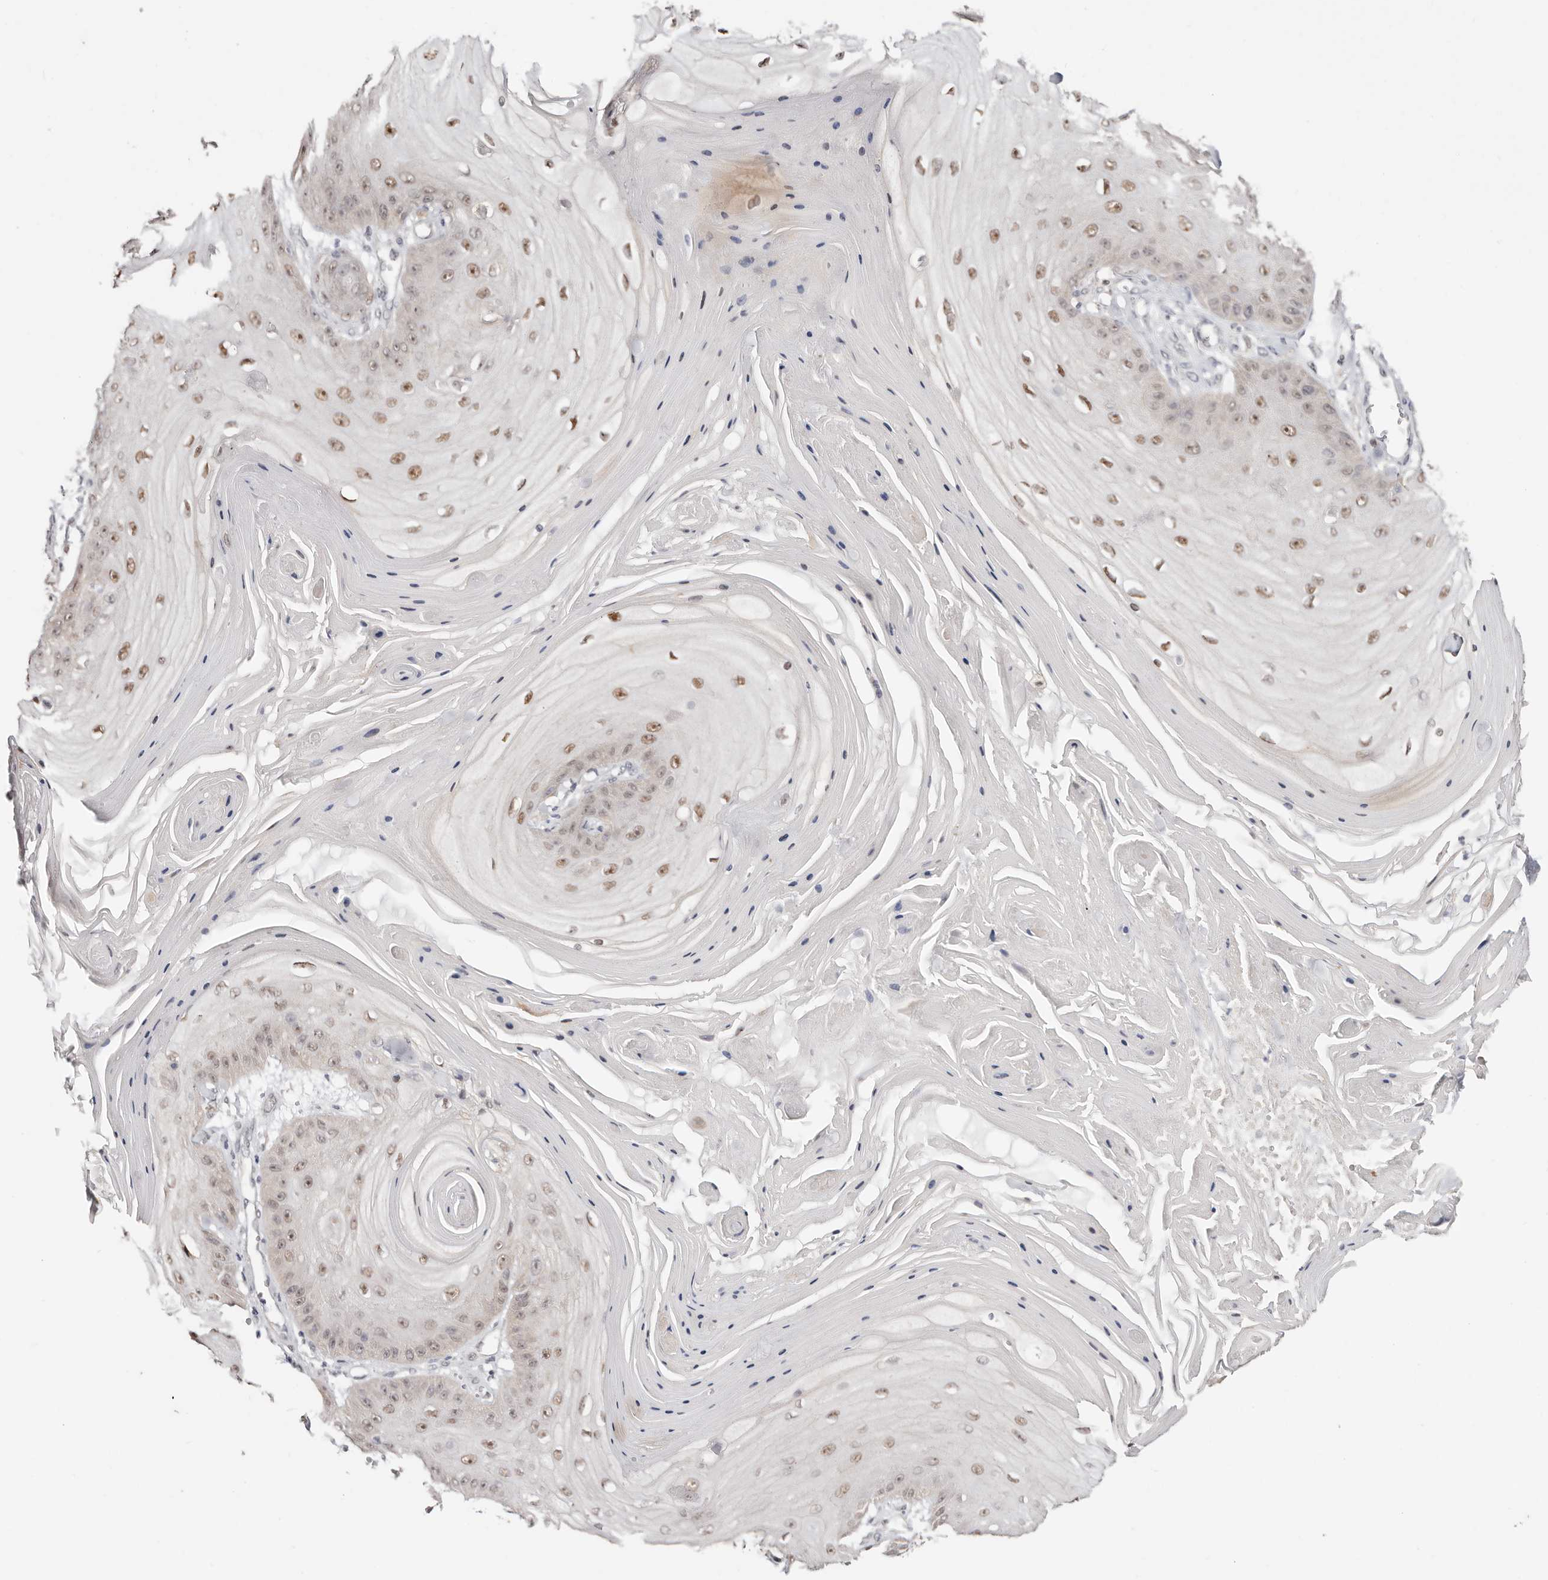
{"staining": {"intensity": "moderate", "quantity": "<25%", "location": "nuclear"}, "tissue": "skin cancer", "cell_type": "Tumor cells", "image_type": "cancer", "snomed": [{"axis": "morphology", "description": "Squamous cell carcinoma, NOS"}, {"axis": "topography", "description": "Skin"}], "caption": "Human skin cancer (squamous cell carcinoma) stained with a brown dye displays moderate nuclear positive staining in about <25% of tumor cells.", "gene": "TYW3", "patient": {"sex": "male", "age": 74}}